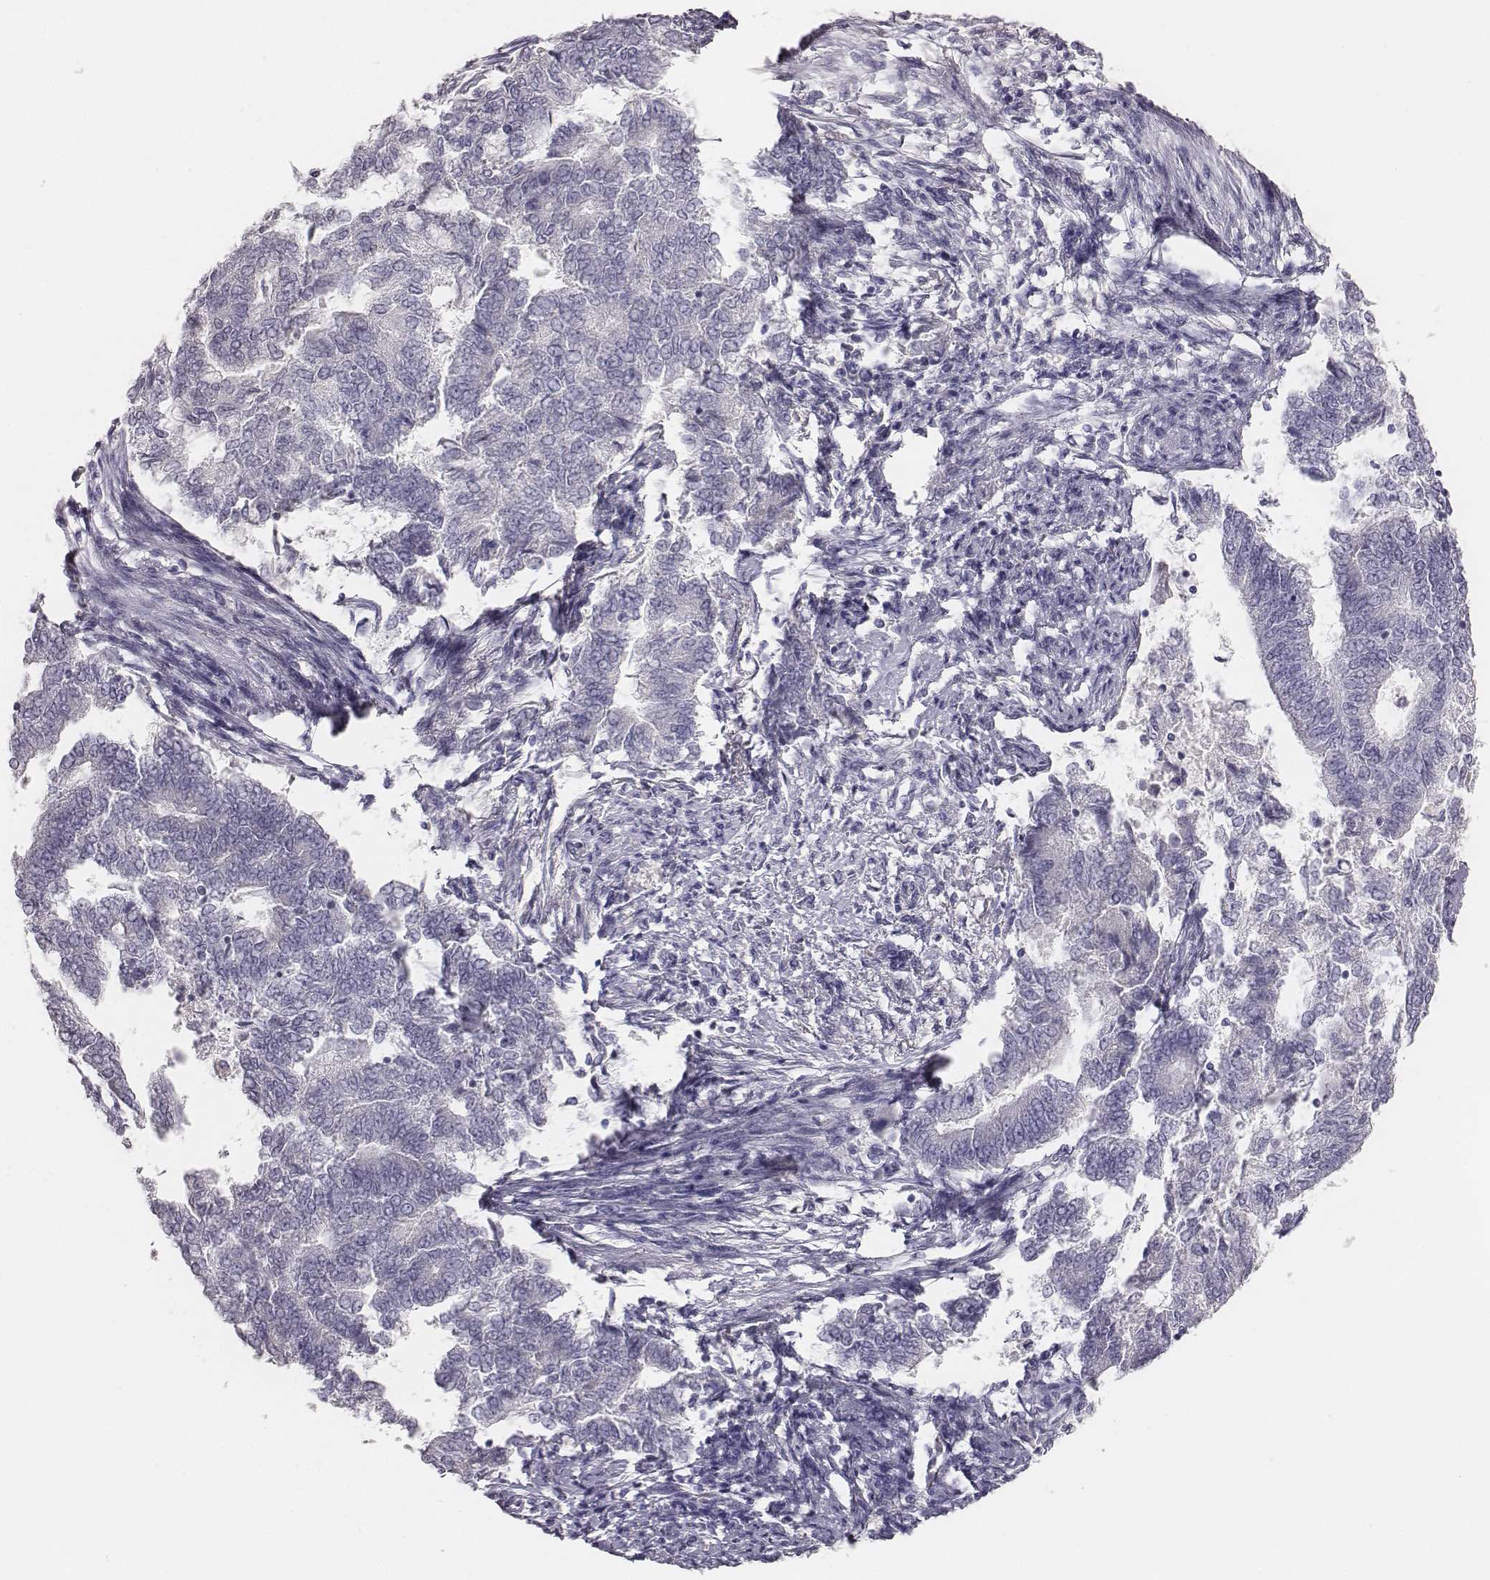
{"staining": {"intensity": "negative", "quantity": "none", "location": "none"}, "tissue": "endometrial cancer", "cell_type": "Tumor cells", "image_type": "cancer", "snomed": [{"axis": "morphology", "description": "Adenocarcinoma, NOS"}, {"axis": "topography", "description": "Endometrium"}], "caption": "The immunohistochemistry (IHC) micrograph has no significant staining in tumor cells of endometrial adenocarcinoma tissue.", "gene": "MYH6", "patient": {"sex": "female", "age": 65}}